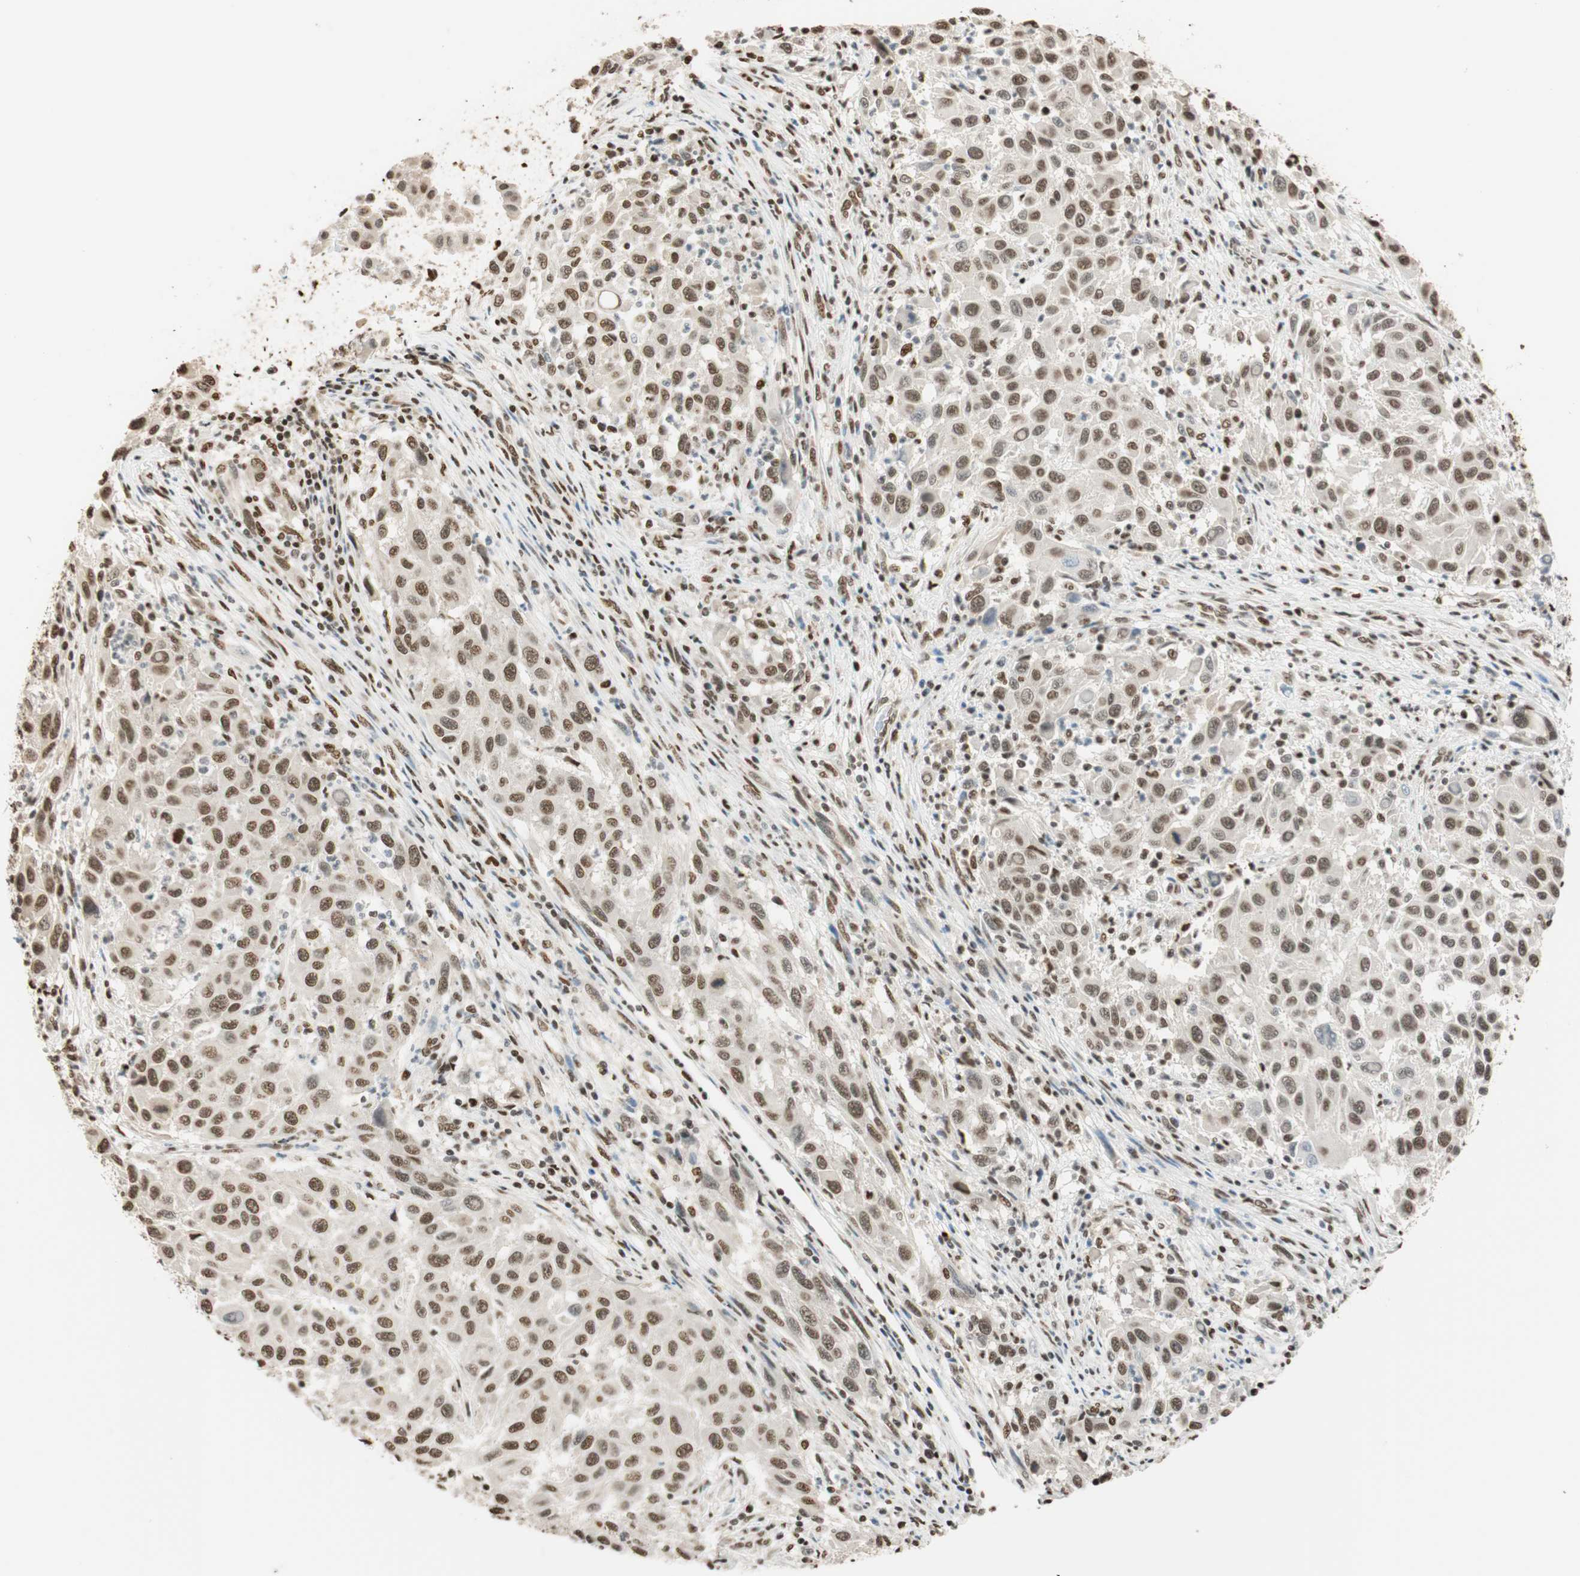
{"staining": {"intensity": "moderate", "quantity": "25%-75%", "location": "nuclear"}, "tissue": "melanoma", "cell_type": "Tumor cells", "image_type": "cancer", "snomed": [{"axis": "morphology", "description": "Malignant melanoma, Metastatic site"}, {"axis": "topography", "description": "Lymph node"}], "caption": "Immunohistochemistry (DAB) staining of malignant melanoma (metastatic site) displays moderate nuclear protein expression in approximately 25%-75% of tumor cells. (Stains: DAB (3,3'-diaminobenzidine) in brown, nuclei in blue, Microscopy: brightfield microscopy at high magnification).", "gene": "FANCG", "patient": {"sex": "male", "age": 61}}